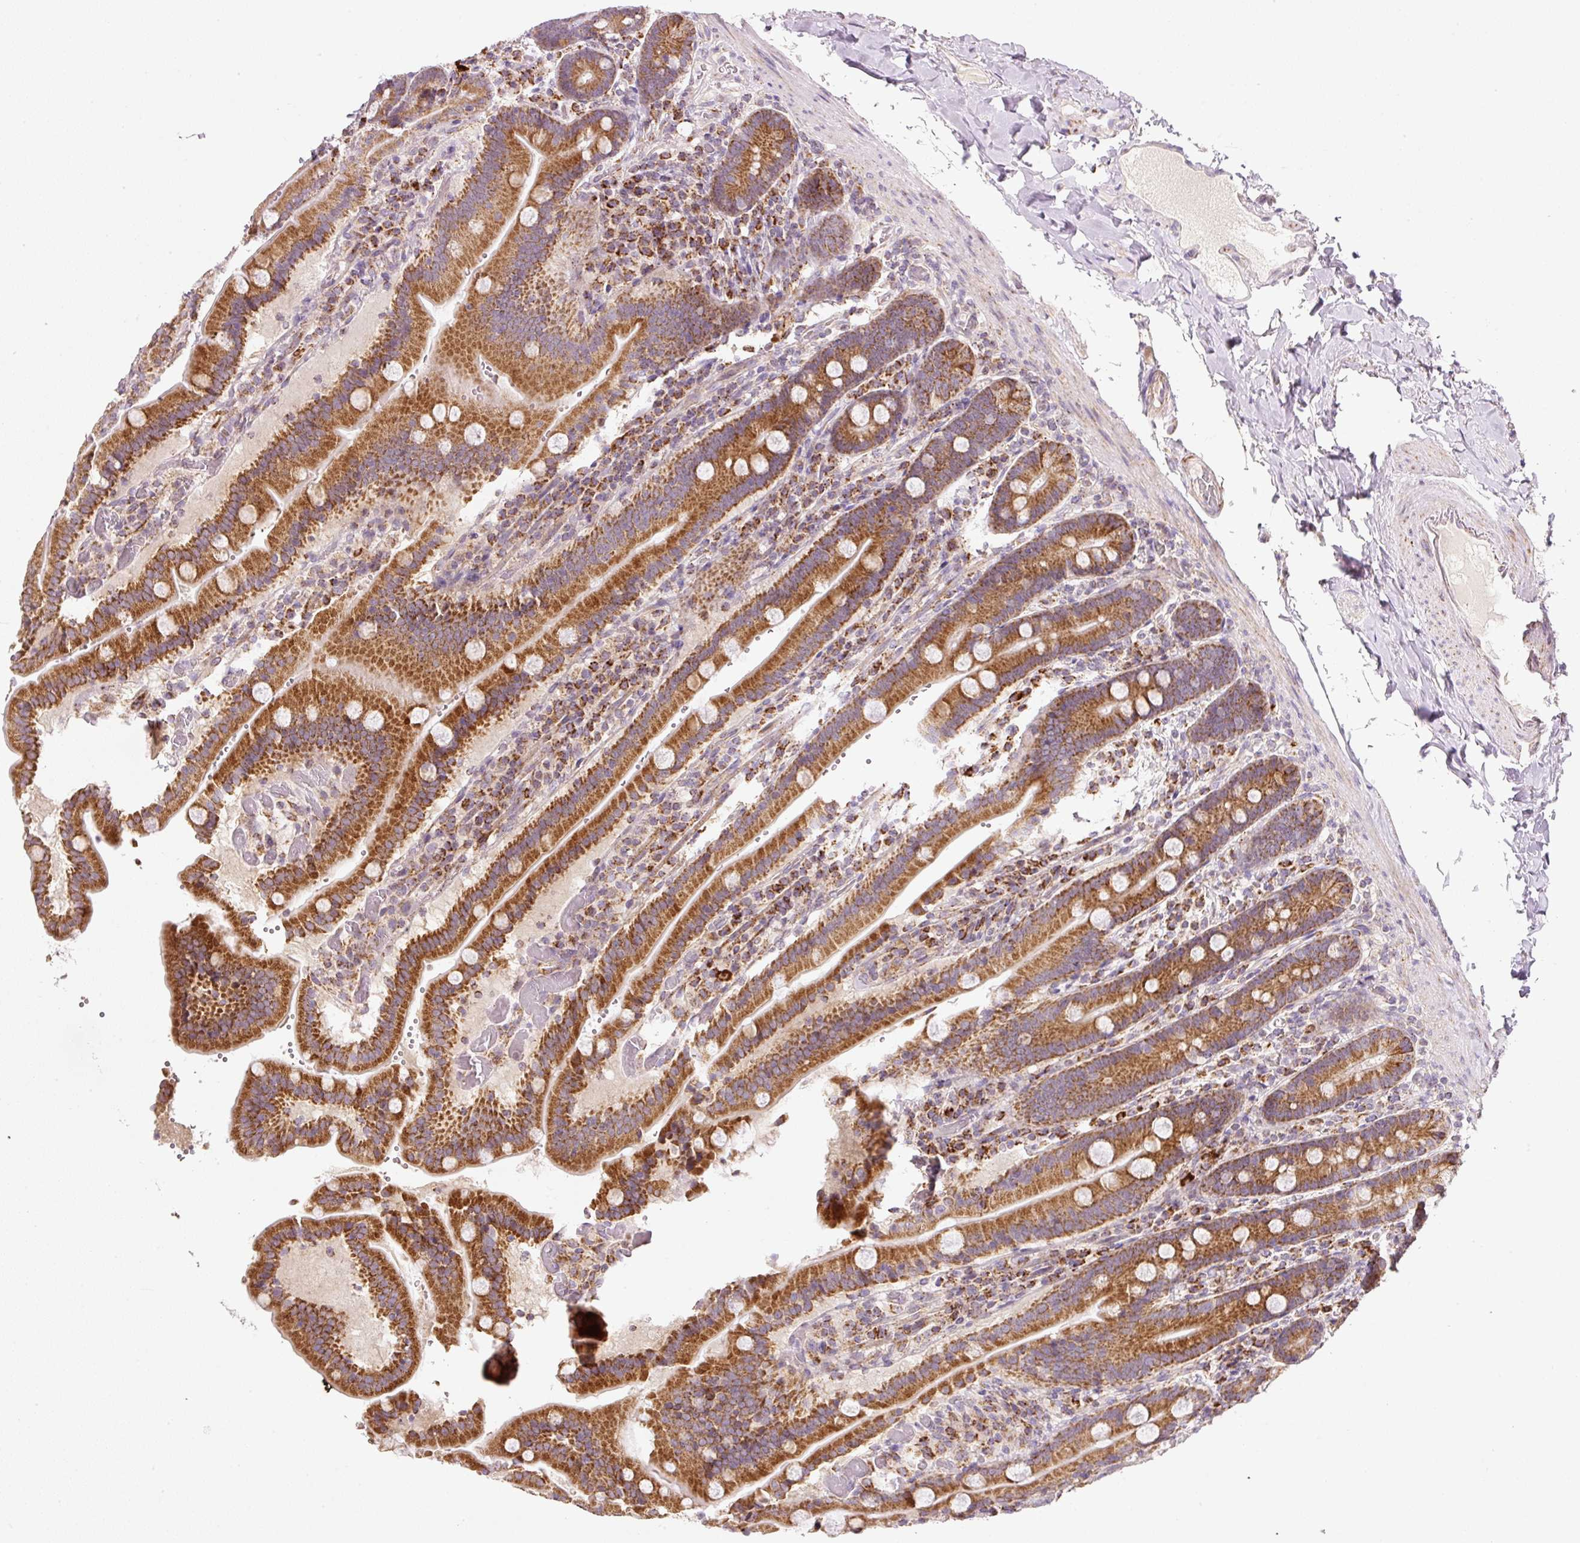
{"staining": {"intensity": "strong", "quantity": ">75%", "location": "cytoplasmic/membranous"}, "tissue": "duodenum", "cell_type": "Glandular cells", "image_type": "normal", "snomed": [{"axis": "morphology", "description": "Normal tissue, NOS"}, {"axis": "topography", "description": "Duodenum"}], "caption": "An image of duodenum stained for a protein exhibits strong cytoplasmic/membranous brown staining in glandular cells.", "gene": "FAM78B", "patient": {"sex": "female", "age": 62}}